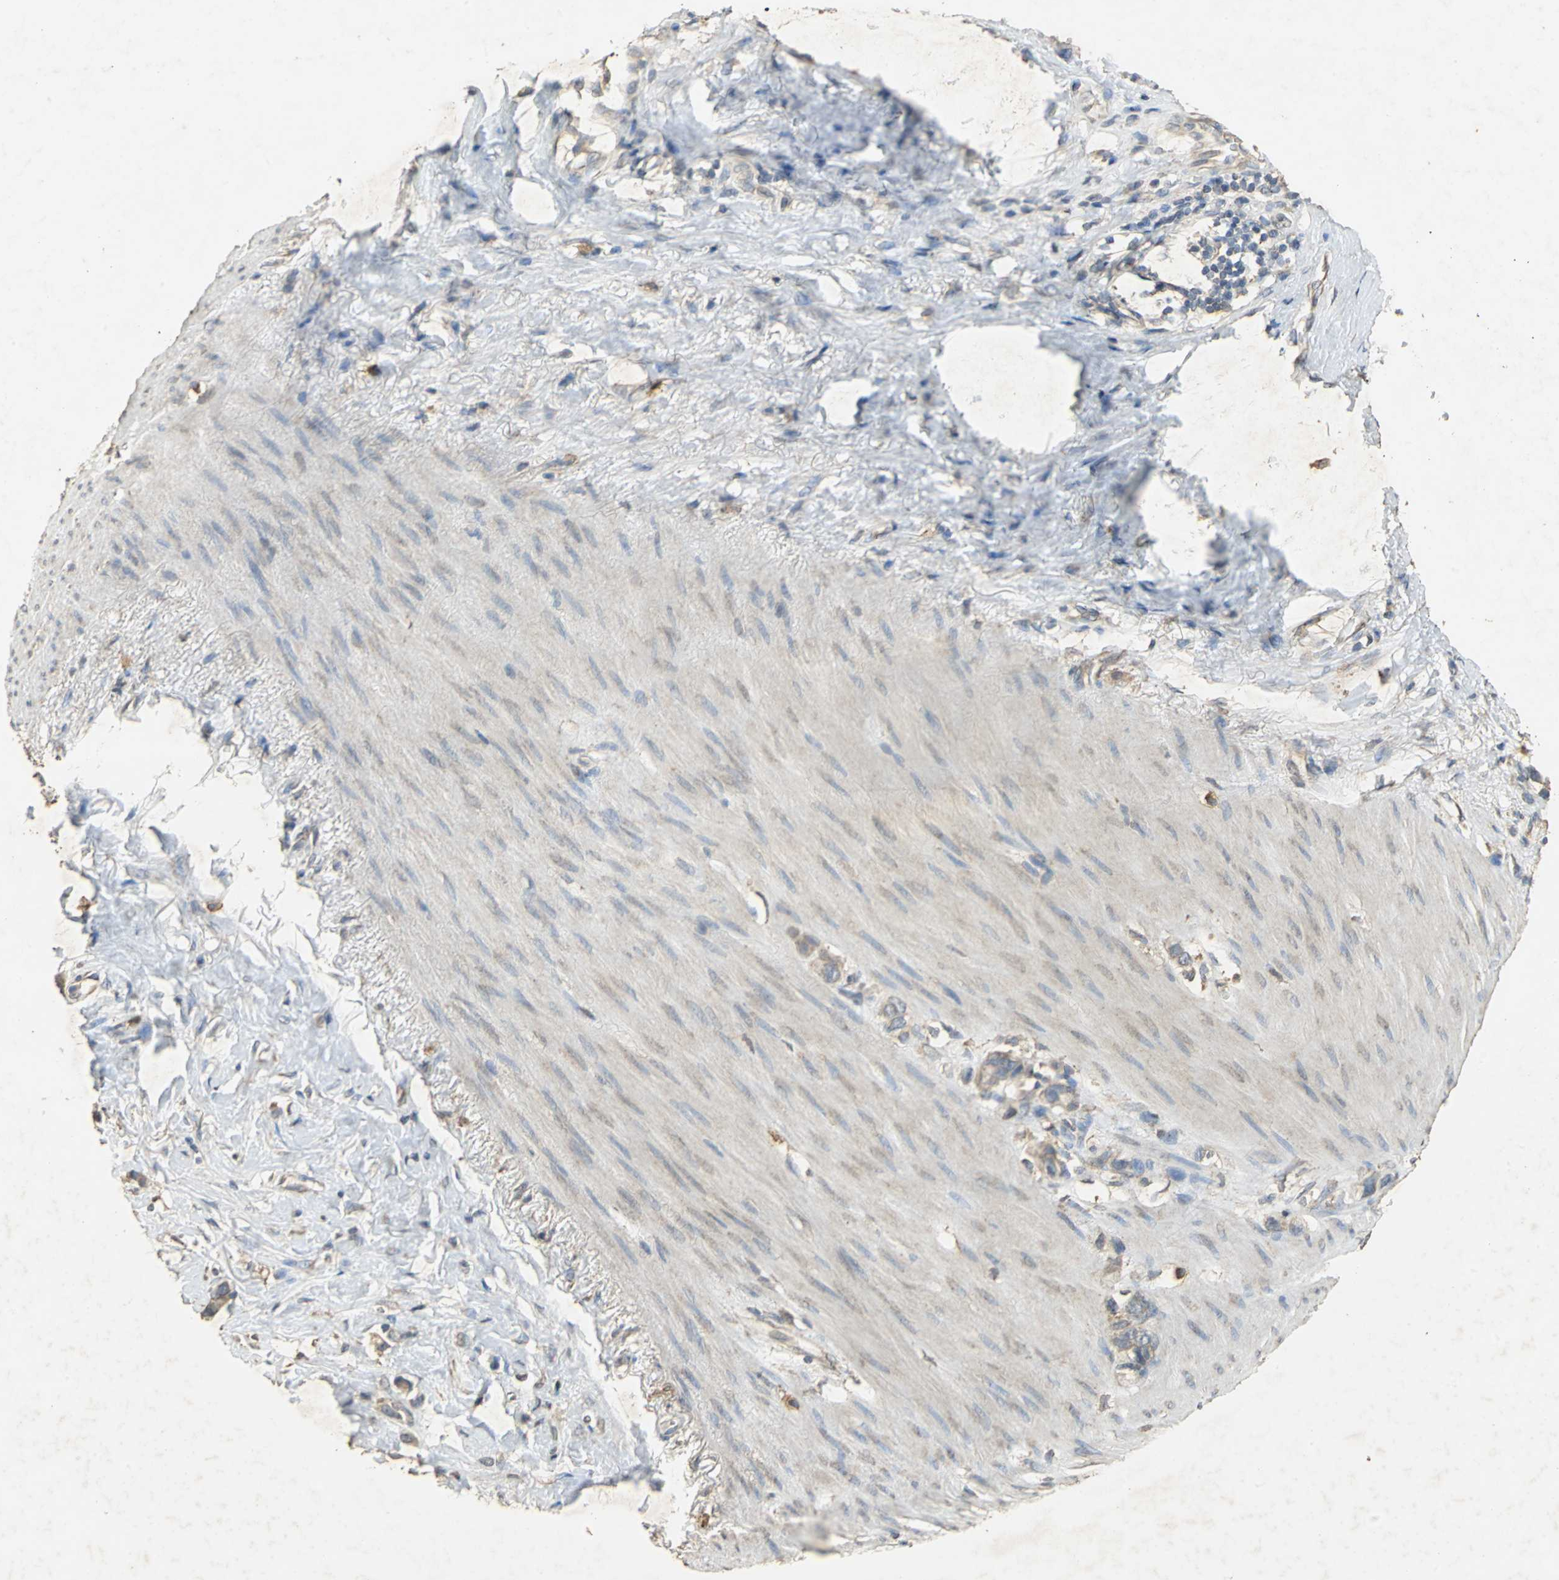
{"staining": {"intensity": "weak", "quantity": ">75%", "location": "cytoplasmic/membranous"}, "tissue": "stomach cancer", "cell_type": "Tumor cells", "image_type": "cancer", "snomed": [{"axis": "morphology", "description": "Normal tissue, NOS"}, {"axis": "morphology", "description": "Adenocarcinoma, NOS"}, {"axis": "morphology", "description": "Adenocarcinoma, High grade"}, {"axis": "topography", "description": "Stomach, upper"}, {"axis": "topography", "description": "Stomach"}], "caption": "Brown immunohistochemical staining in stomach adenocarcinoma exhibits weak cytoplasmic/membranous expression in about >75% of tumor cells.", "gene": "ACSL4", "patient": {"sex": "female", "age": 65}}